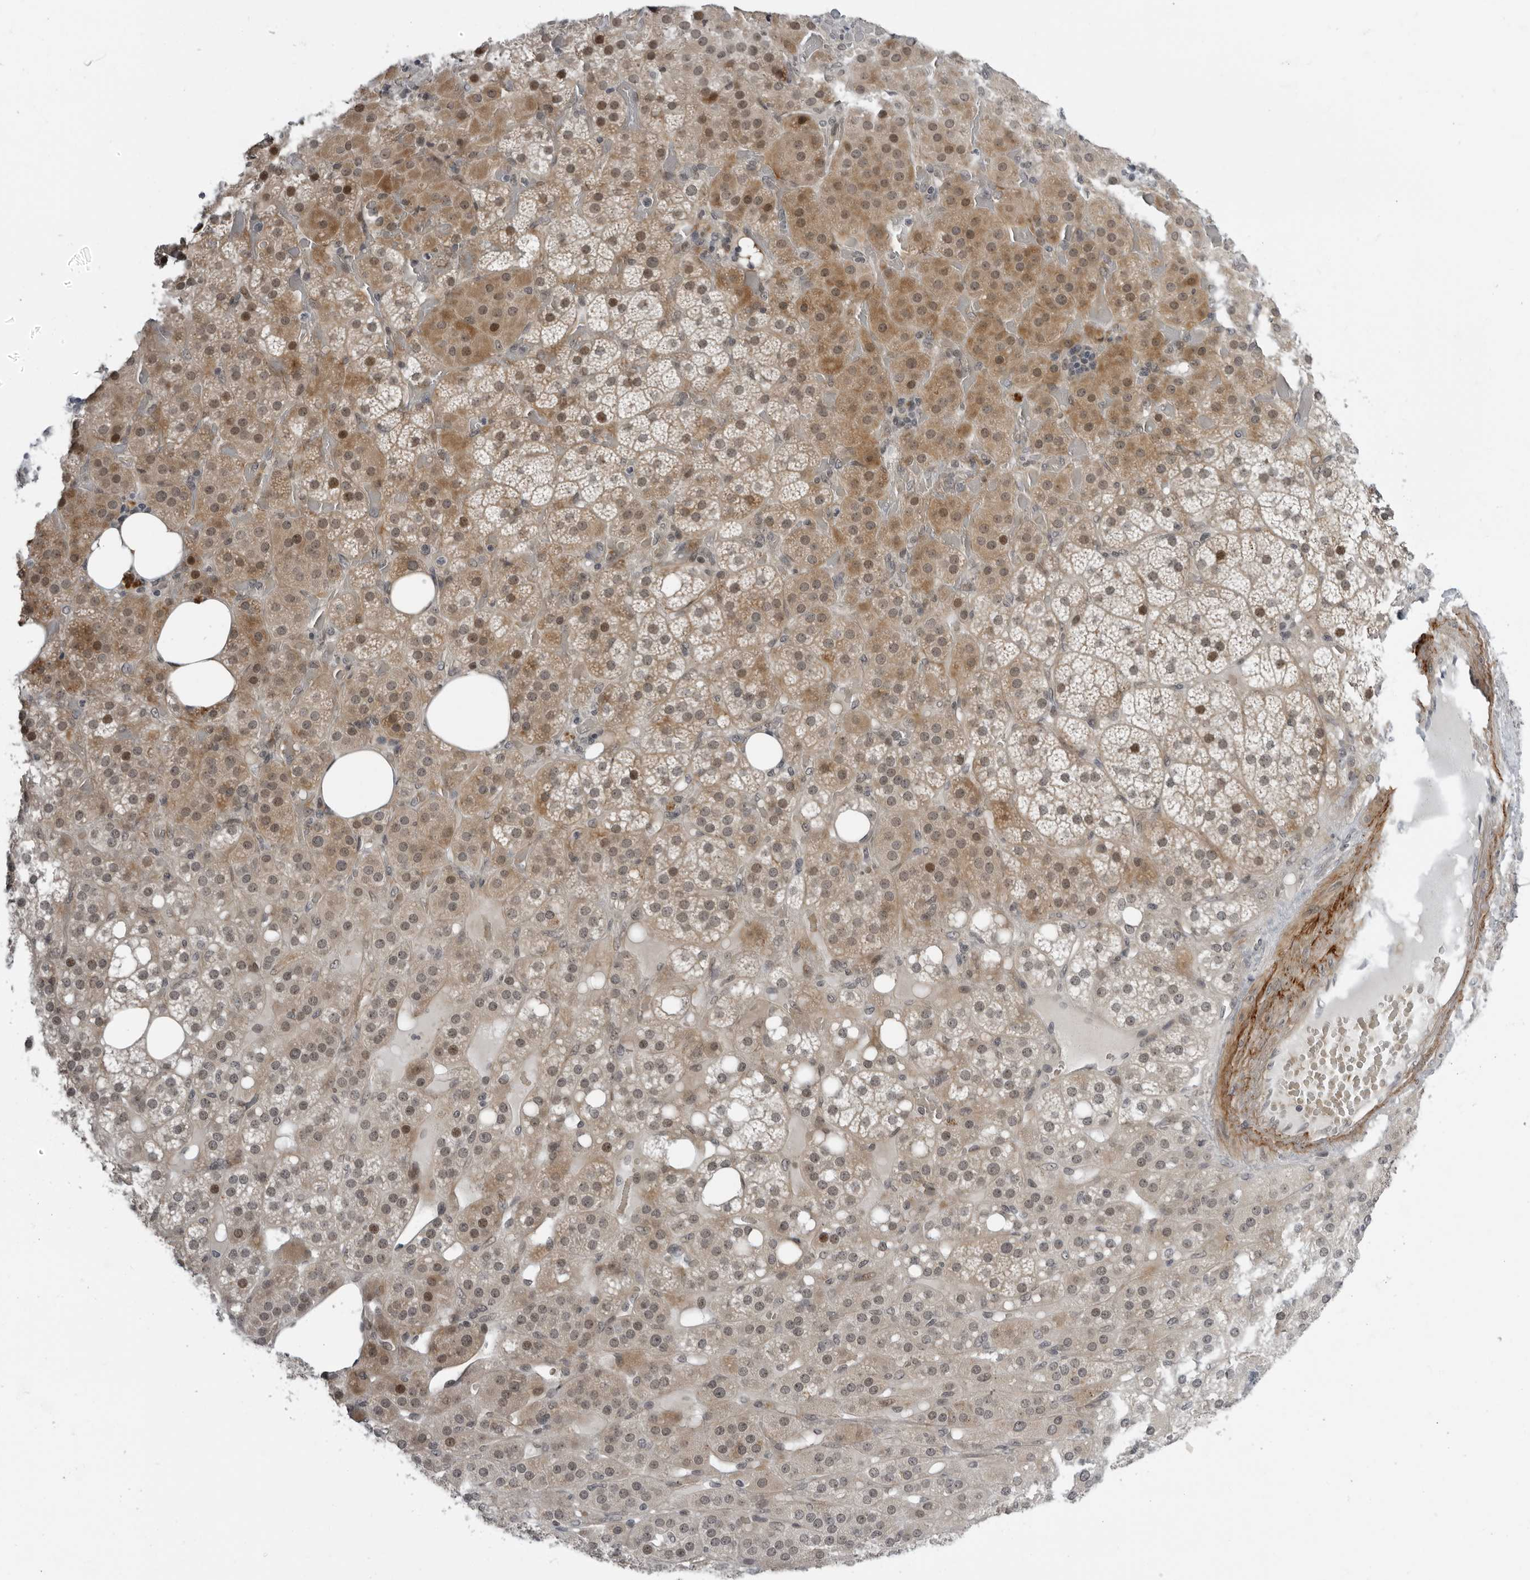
{"staining": {"intensity": "moderate", "quantity": ">75%", "location": "cytoplasmic/membranous,nuclear"}, "tissue": "adrenal gland", "cell_type": "Glandular cells", "image_type": "normal", "snomed": [{"axis": "morphology", "description": "Normal tissue, NOS"}, {"axis": "topography", "description": "Adrenal gland"}], "caption": "Human adrenal gland stained with a brown dye exhibits moderate cytoplasmic/membranous,nuclear positive positivity in approximately >75% of glandular cells.", "gene": "ALPK2", "patient": {"sex": "female", "age": 59}}